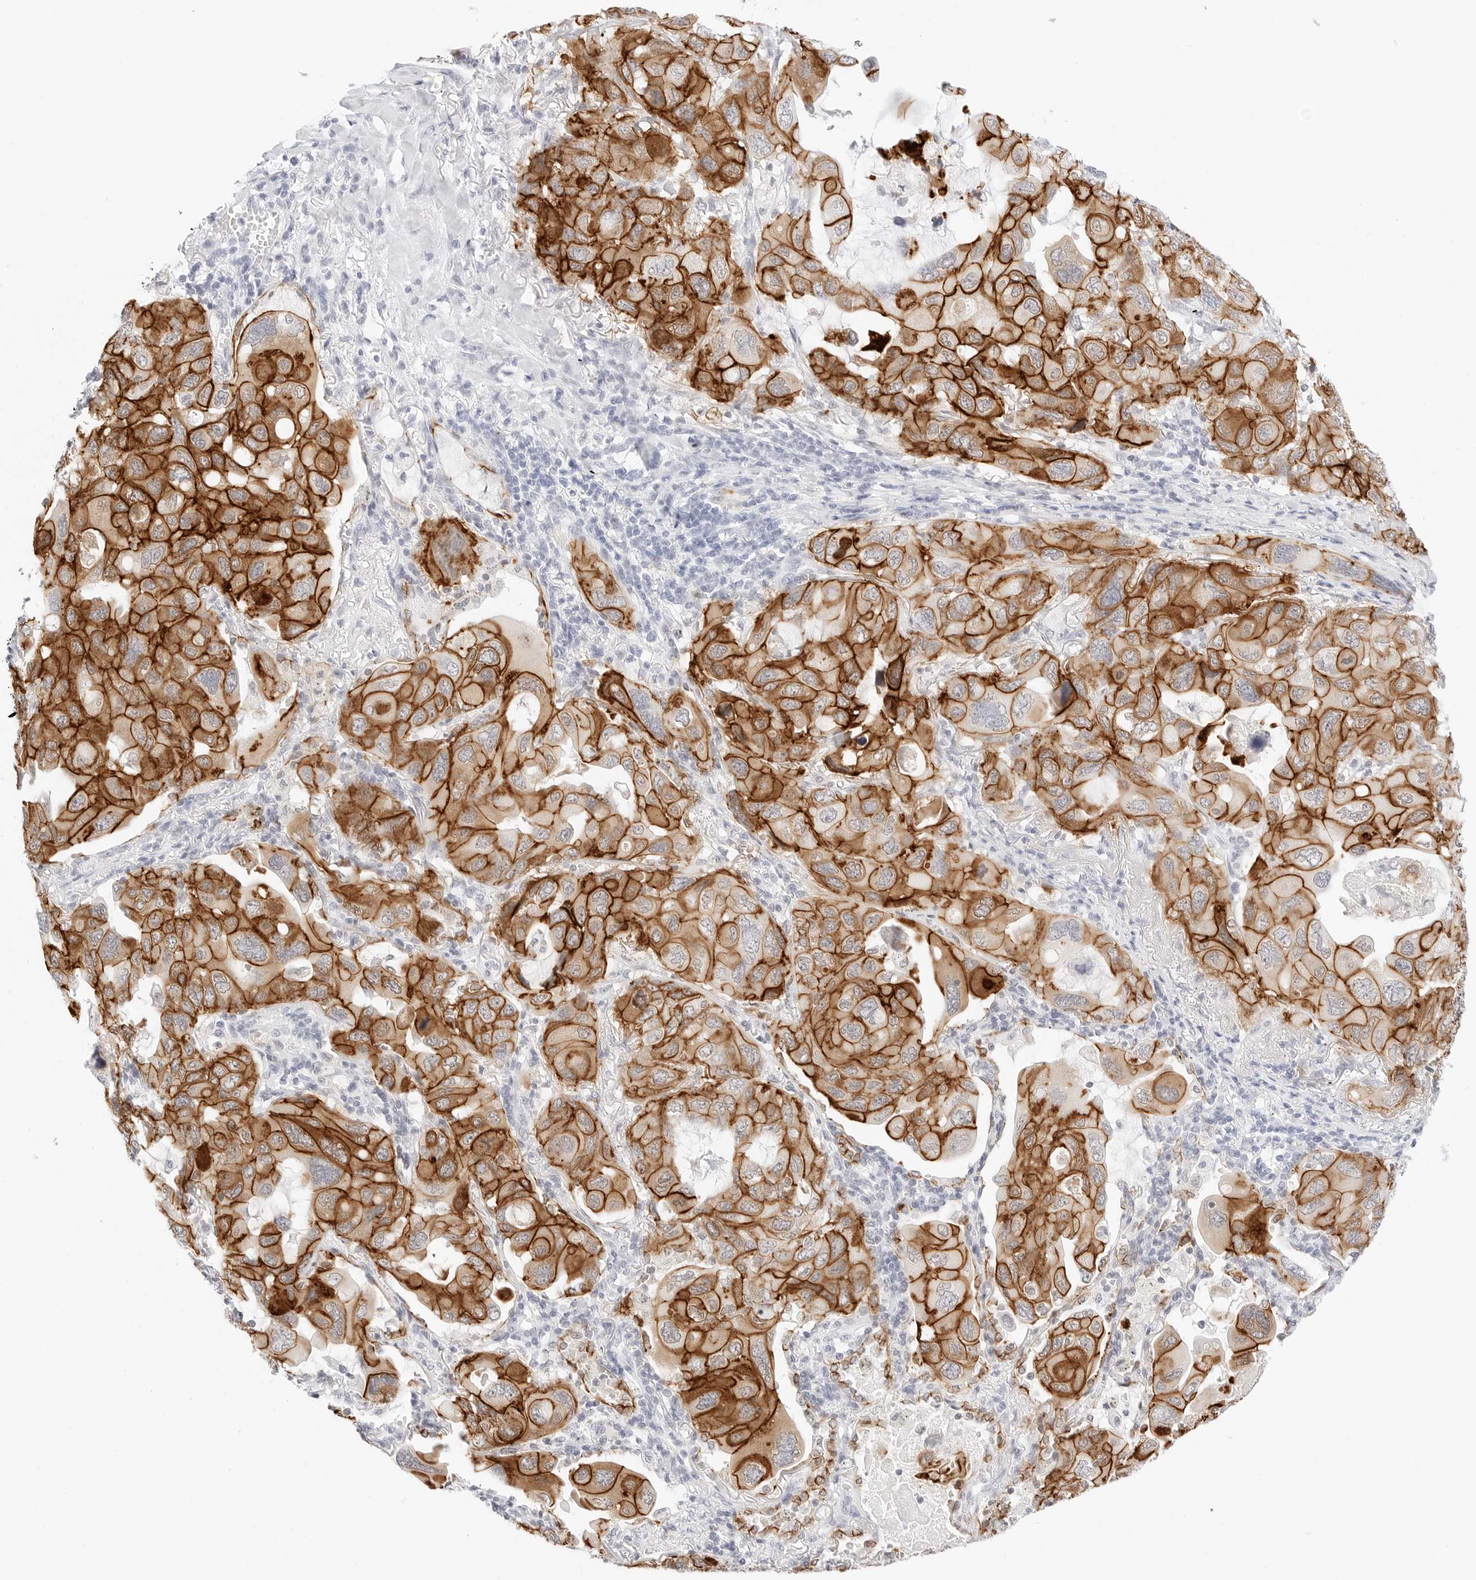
{"staining": {"intensity": "strong", "quantity": ">75%", "location": "cytoplasmic/membranous"}, "tissue": "lung cancer", "cell_type": "Tumor cells", "image_type": "cancer", "snomed": [{"axis": "morphology", "description": "Squamous cell carcinoma, NOS"}, {"axis": "topography", "description": "Lung"}], "caption": "The image reveals a brown stain indicating the presence of a protein in the cytoplasmic/membranous of tumor cells in lung squamous cell carcinoma.", "gene": "CDH1", "patient": {"sex": "female", "age": 73}}